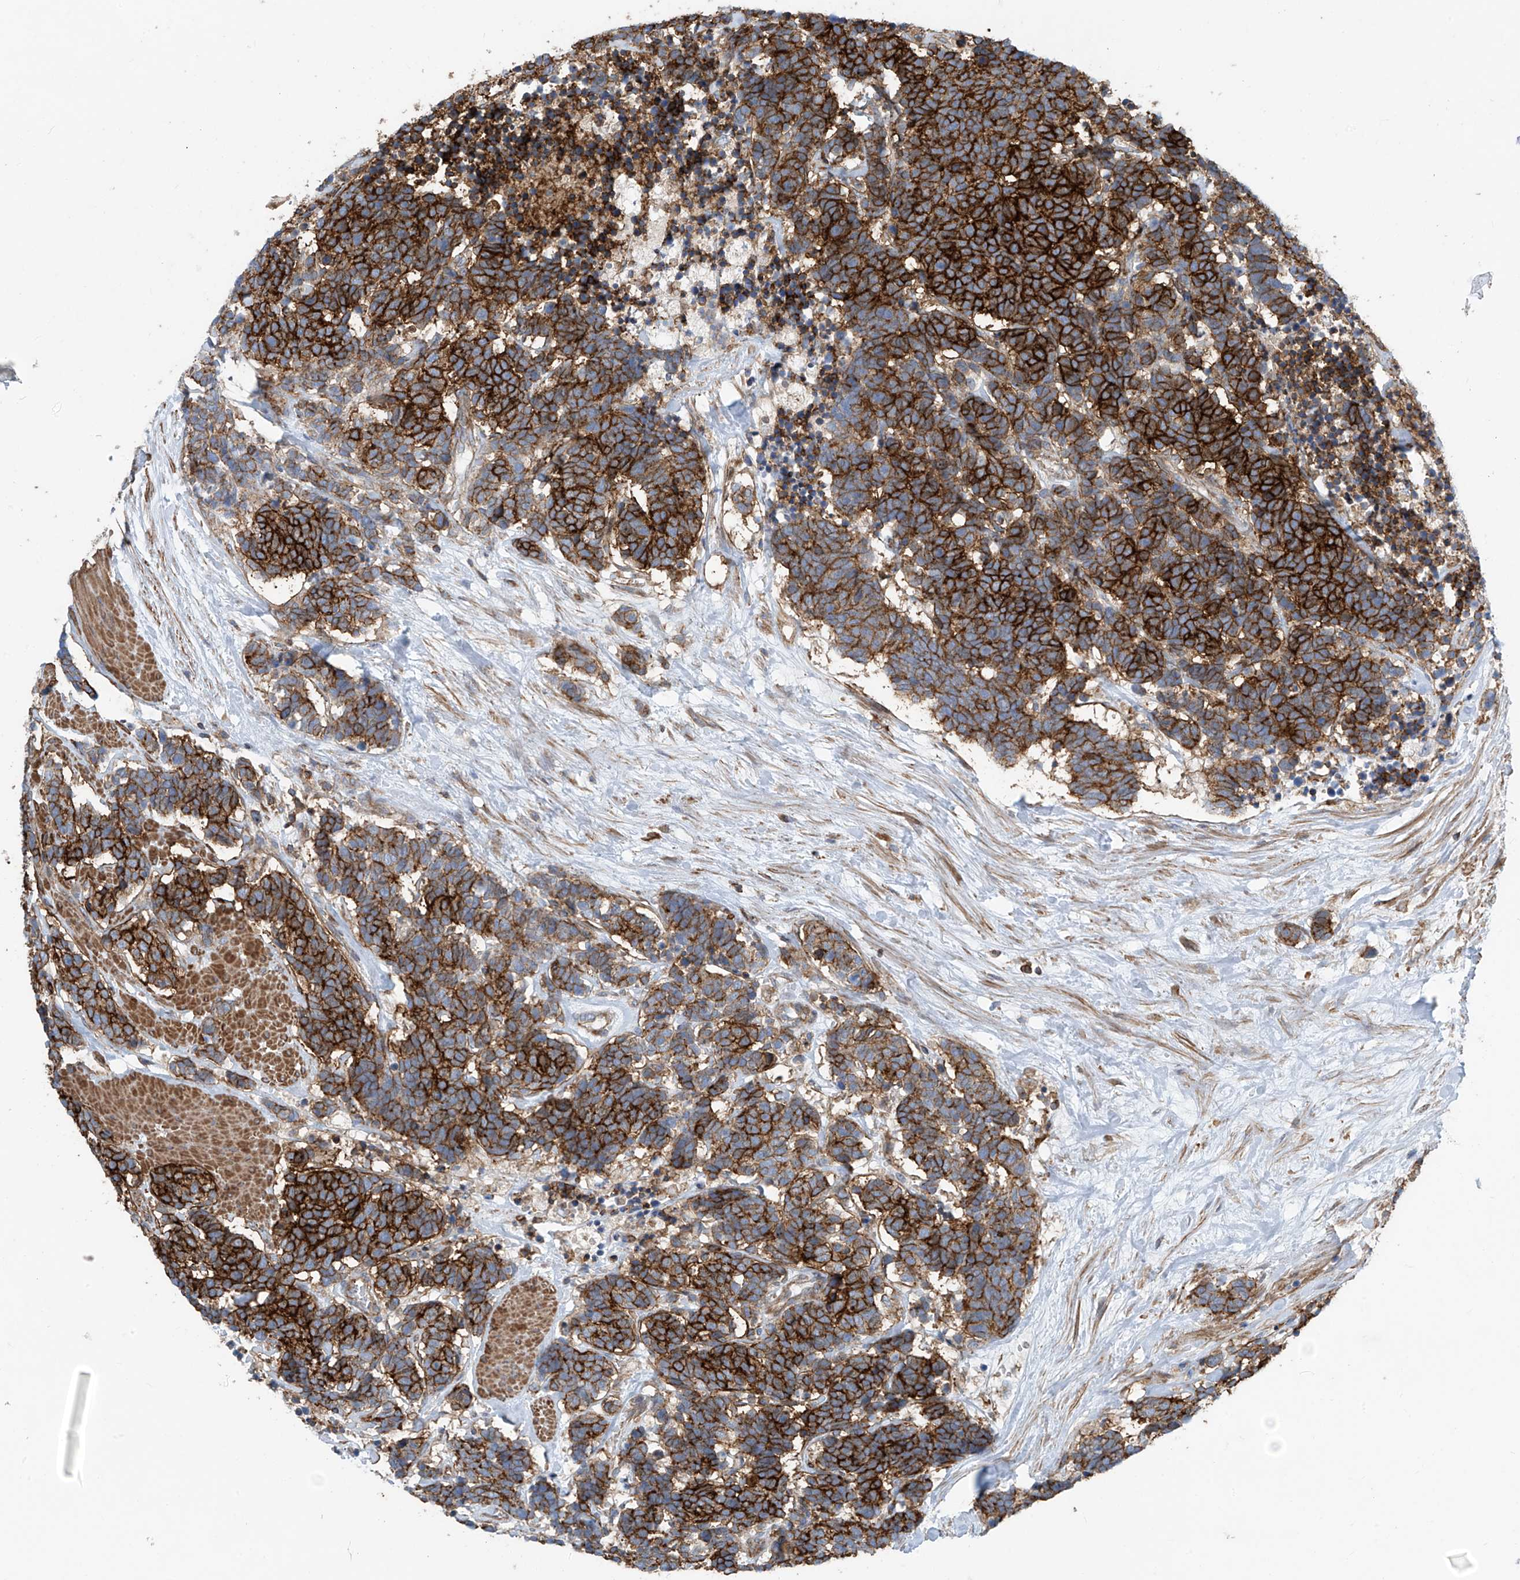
{"staining": {"intensity": "strong", "quantity": ">75%", "location": "cytoplasmic/membranous"}, "tissue": "carcinoid", "cell_type": "Tumor cells", "image_type": "cancer", "snomed": [{"axis": "morphology", "description": "Carcinoma, NOS"}, {"axis": "morphology", "description": "Carcinoid, malignant, NOS"}, {"axis": "topography", "description": "Urinary bladder"}], "caption": "Immunohistochemical staining of human carcinoid exhibits strong cytoplasmic/membranous protein expression in about >75% of tumor cells.", "gene": "SLC1A5", "patient": {"sex": "male", "age": 57}}